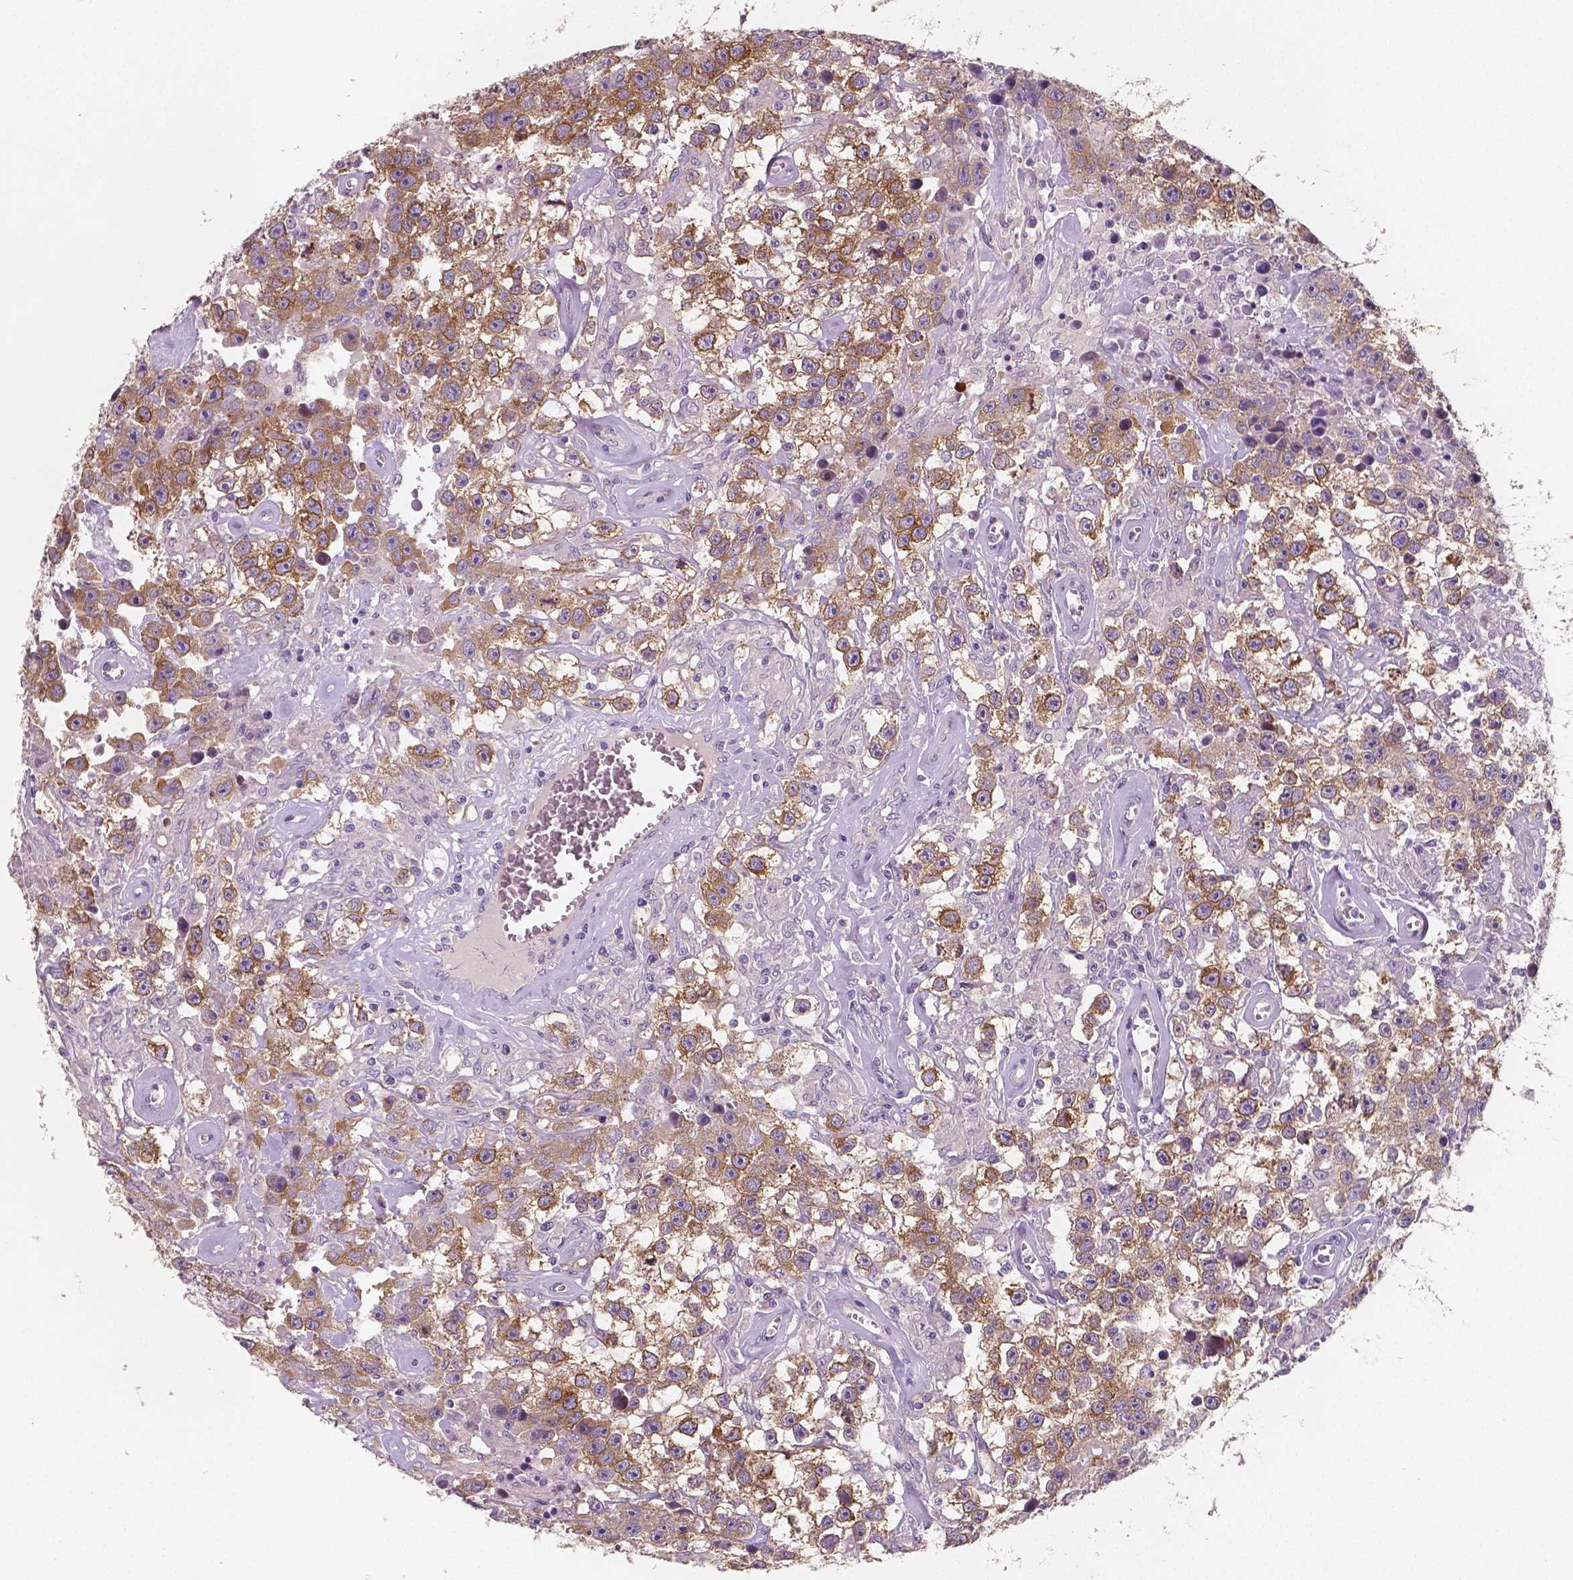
{"staining": {"intensity": "moderate", "quantity": ">75%", "location": "cytoplasmic/membranous"}, "tissue": "testis cancer", "cell_type": "Tumor cells", "image_type": "cancer", "snomed": [{"axis": "morphology", "description": "Seminoma, NOS"}, {"axis": "topography", "description": "Testis"}], "caption": "Seminoma (testis) stained for a protein demonstrates moderate cytoplasmic/membranous positivity in tumor cells.", "gene": "LSM14B", "patient": {"sex": "male", "age": 43}}